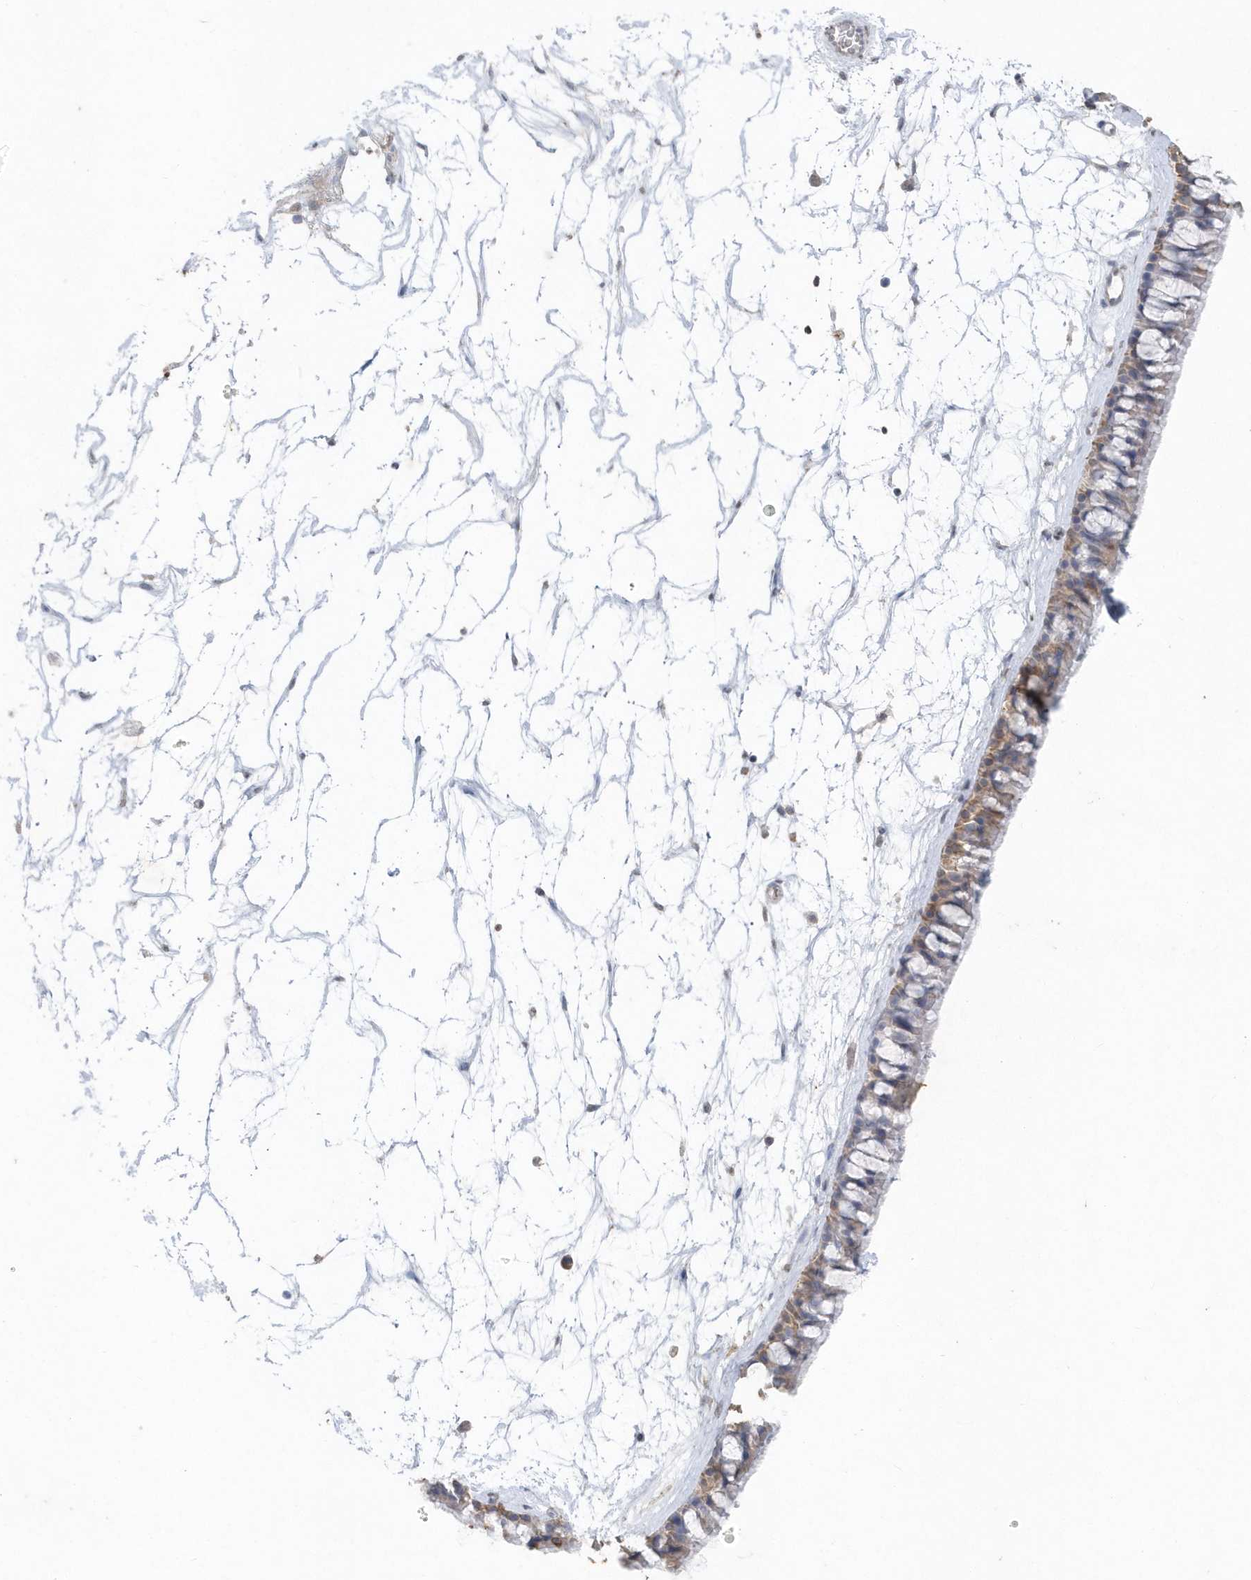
{"staining": {"intensity": "moderate", "quantity": ">75%", "location": "cytoplasmic/membranous"}, "tissue": "nasopharynx", "cell_type": "Respiratory epithelial cells", "image_type": "normal", "snomed": [{"axis": "morphology", "description": "Normal tissue, NOS"}, {"axis": "topography", "description": "Nasopharynx"}], "caption": "Nasopharynx stained with DAB (3,3'-diaminobenzidine) immunohistochemistry (IHC) demonstrates medium levels of moderate cytoplasmic/membranous positivity in approximately >75% of respiratory epithelial cells. Using DAB (brown) and hematoxylin (blue) stains, captured at high magnification using brightfield microscopy.", "gene": "PDCD1", "patient": {"sex": "male", "age": 64}}